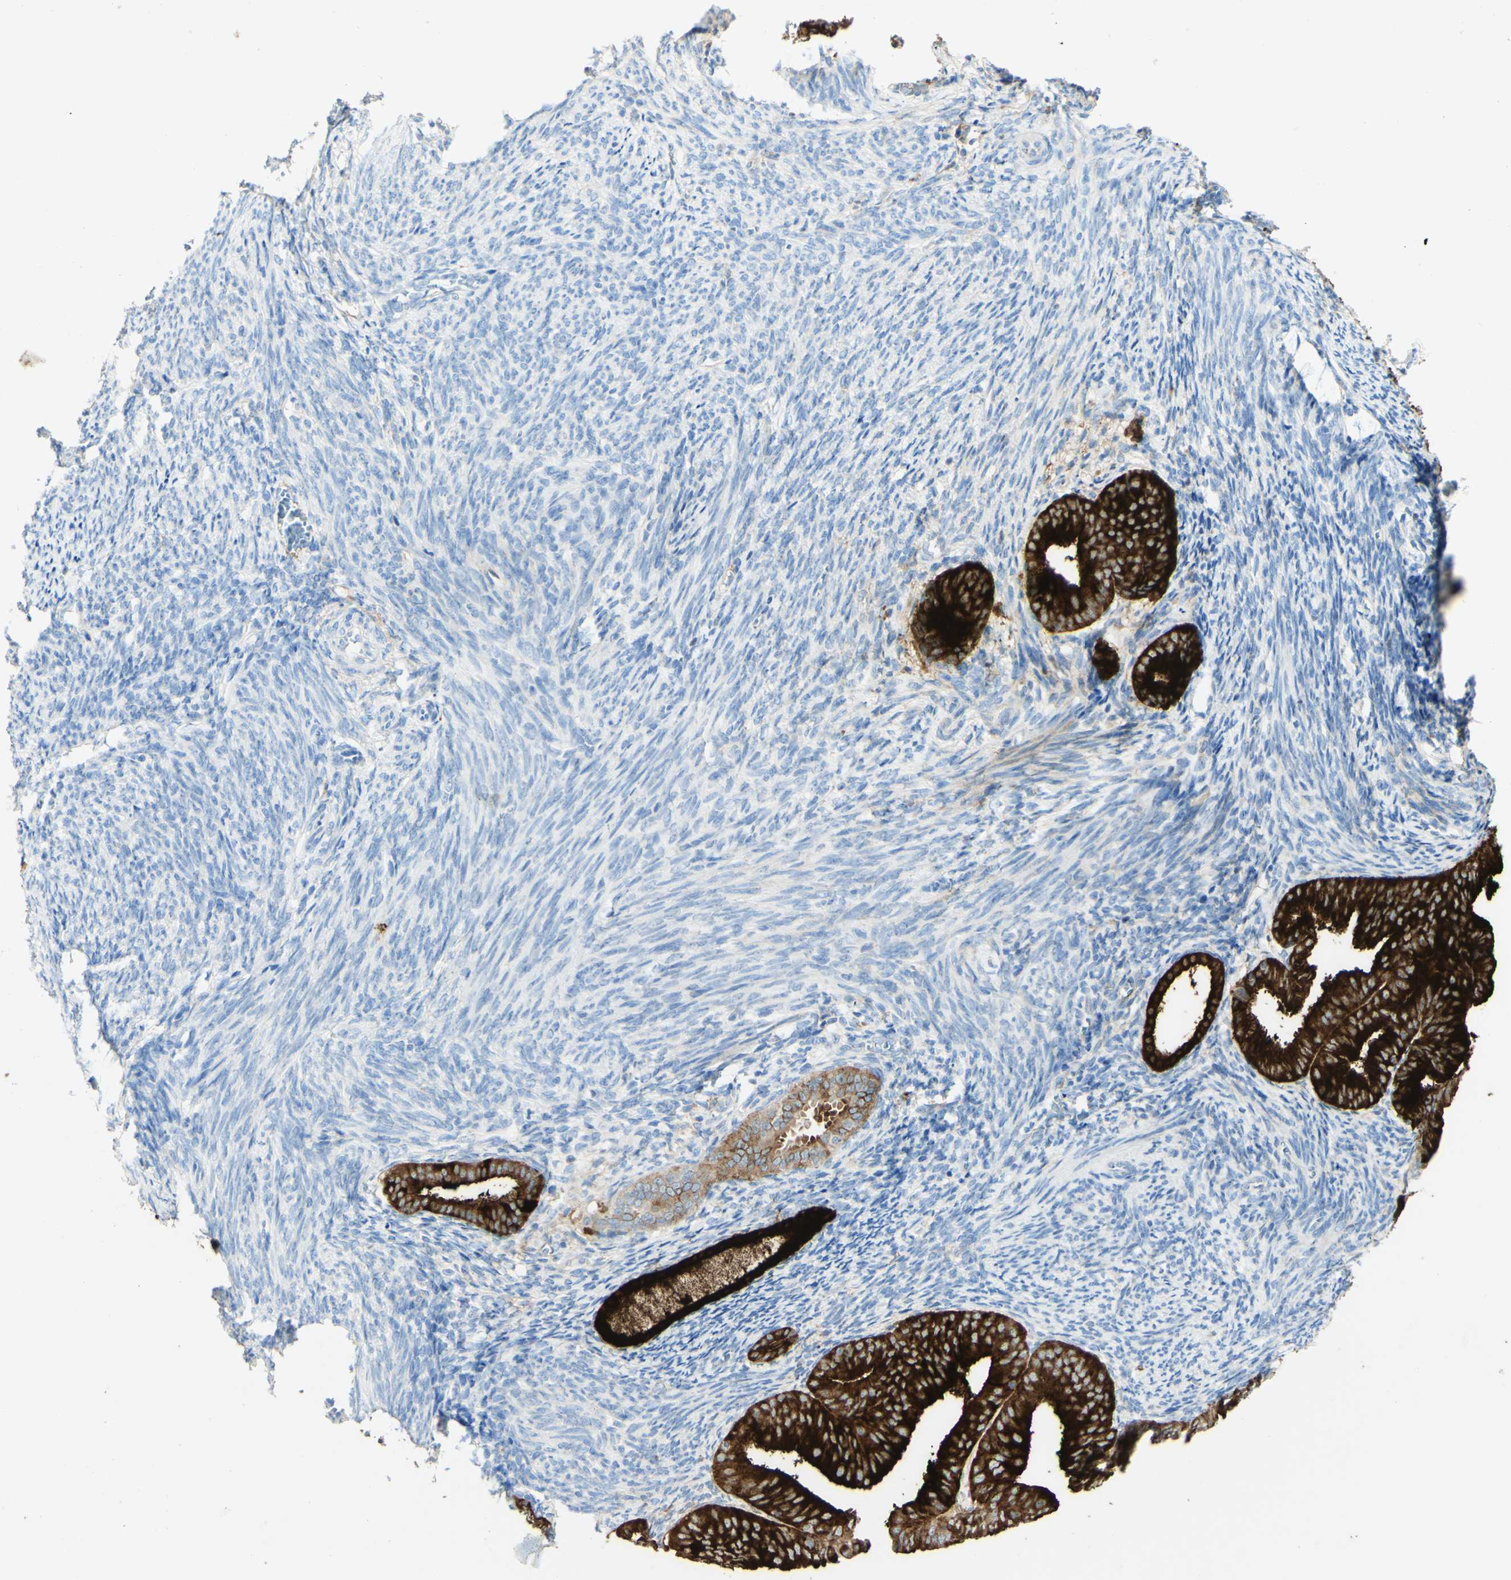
{"staining": {"intensity": "strong", "quantity": ">75%", "location": "cytoplasmic/membranous"}, "tissue": "endometrial cancer", "cell_type": "Tumor cells", "image_type": "cancer", "snomed": [{"axis": "morphology", "description": "Adenocarcinoma, NOS"}, {"axis": "topography", "description": "Endometrium"}], "caption": "This image exhibits immunohistochemistry staining of endometrial adenocarcinoma, with high strong cytoplasmic/membranous expression in about >75% of tumor cells.", "gene": "PIGR", "patient": {"sex": "female", "age": 63}}